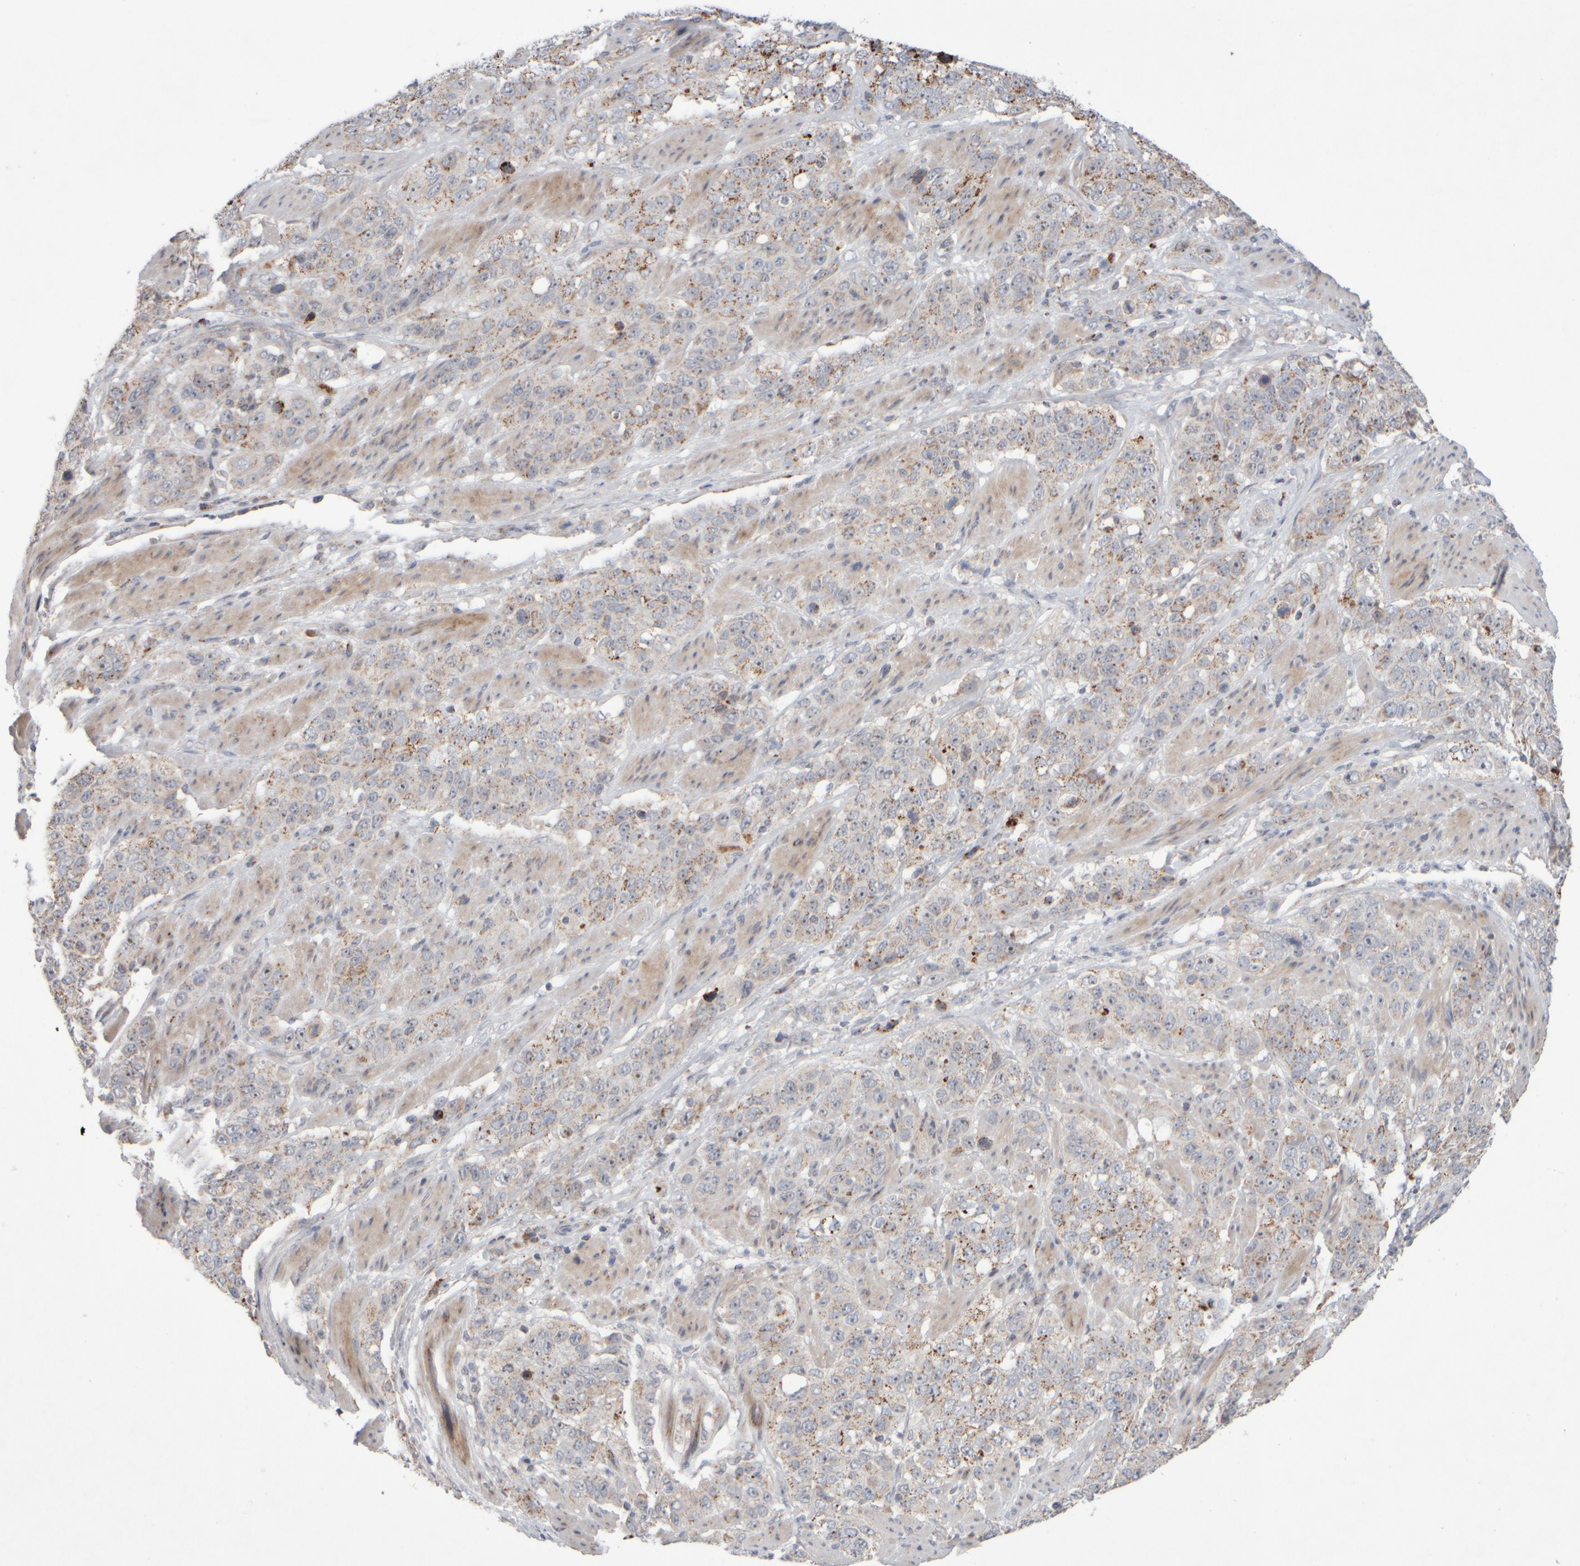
{"staining": {"intensity": "weak", "quantity": "25%-75%", "location": "cytoplasmic/membranous"}, "tissue": "stomach cancer", "cell_type": "Tumor cells", "image_type": "cancer", "snomed": [{"axis": "morphology", "description": "Adenocarcinoma, NOS"}, {"axis": "topography", "description": "Stomach"}], "caption": "Immunohistochemical staining of human stomach cancer (adenocarcinoma) displays weak cytoplasmic/membranous protein expression in about 25%-75% of tumor cells.", "gene": "CHADL", "patient": {"sex": "male", "age": 48}}